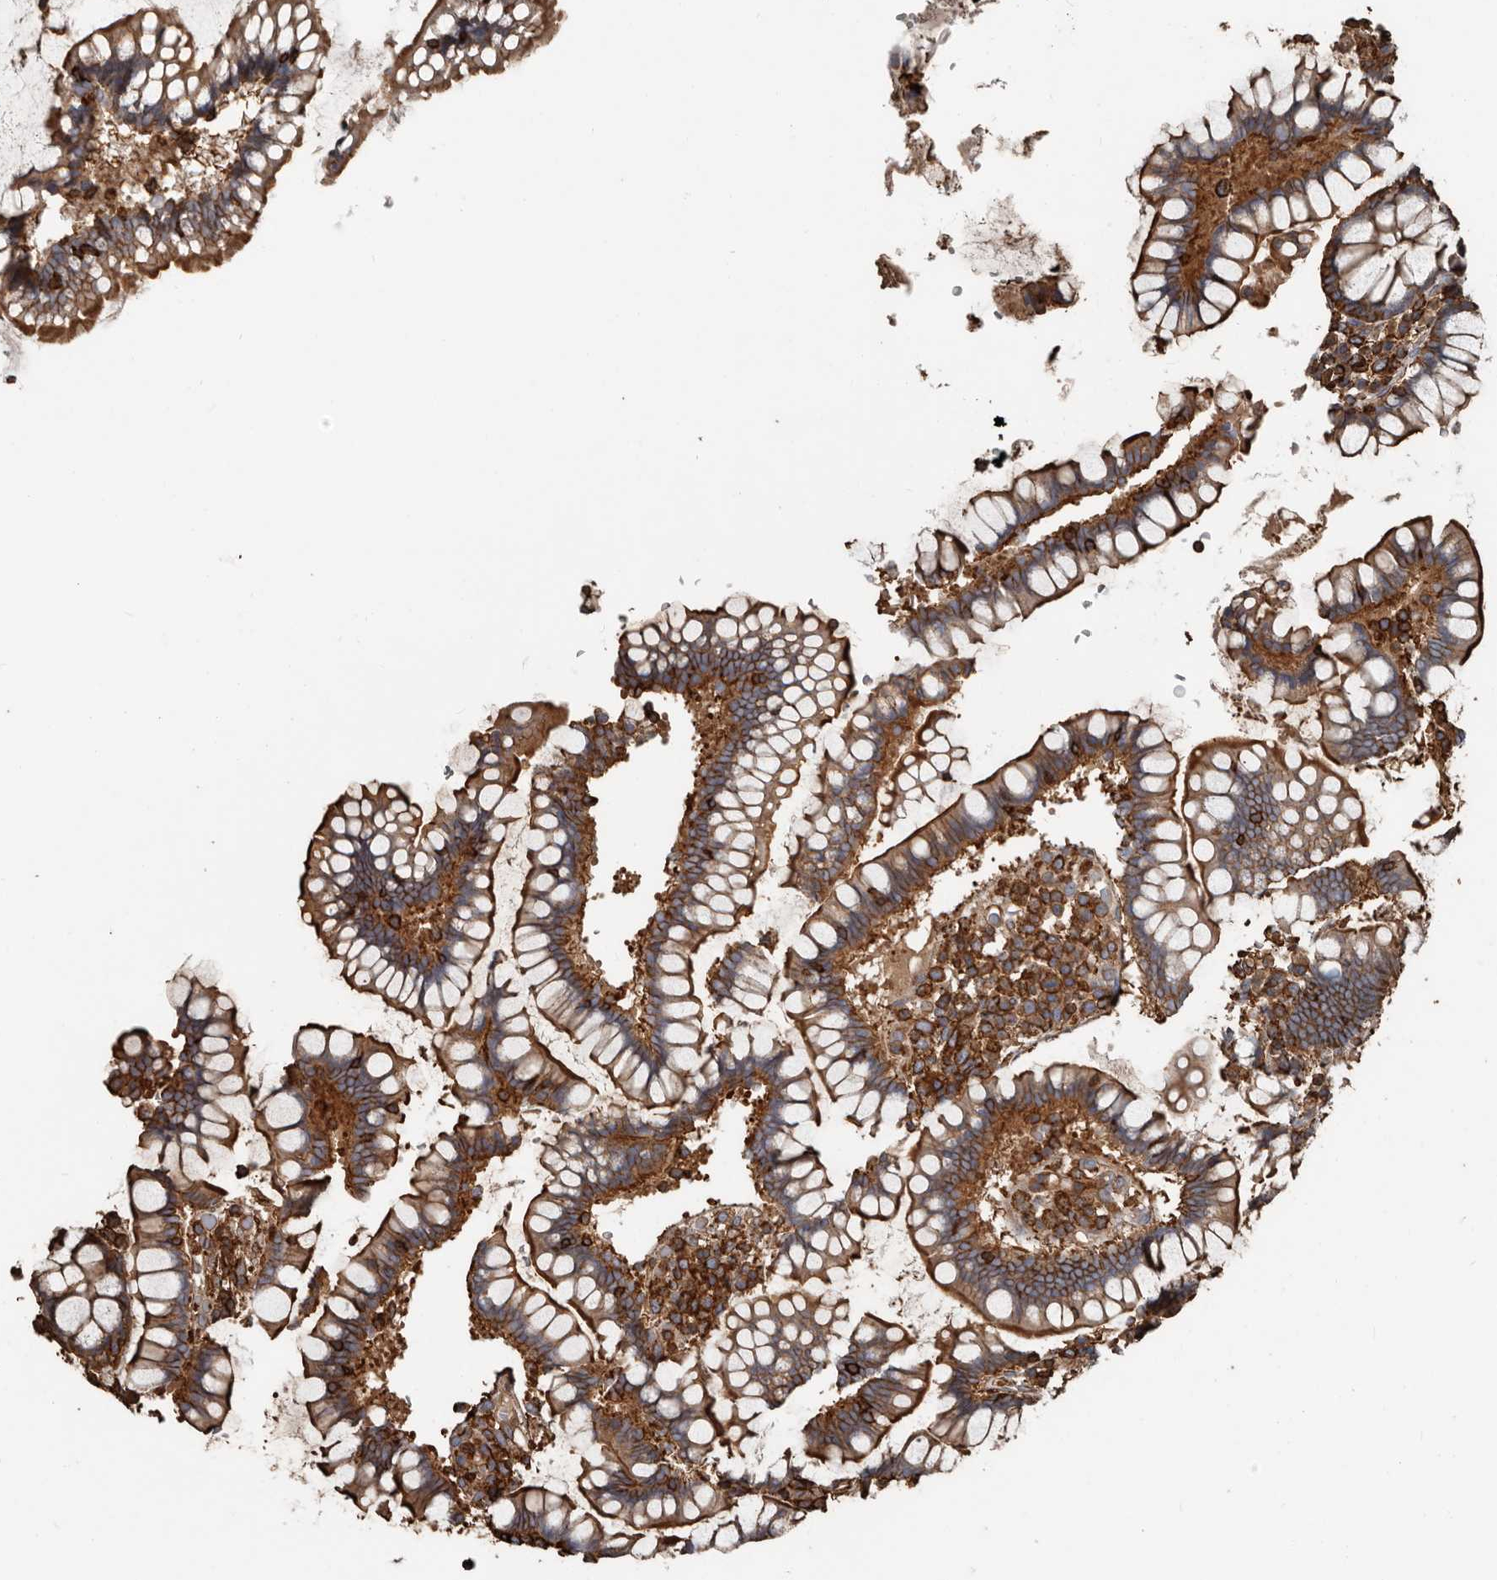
{"staining": {"intensity": "moderate", "quantity": ">75%", "location": "cytoplasmic/membranous"}, "tissue": "colon", "cell_type": "Endothelial cells", "image_type": "normal", "snomed": [{"axis": "morphology", "description": "Normal tissue, NOS"}, {"axis": "topography", "description": "Colon"}], "caption": "IHC image of benign colon stained for a protein (brown), which exhibits medium levels of moderate cytoplasmic/membranous staining in approximately >75% of endothelial cells.", "gene": "DENND6B", "patient": {"sex": "female", "age": 79}}